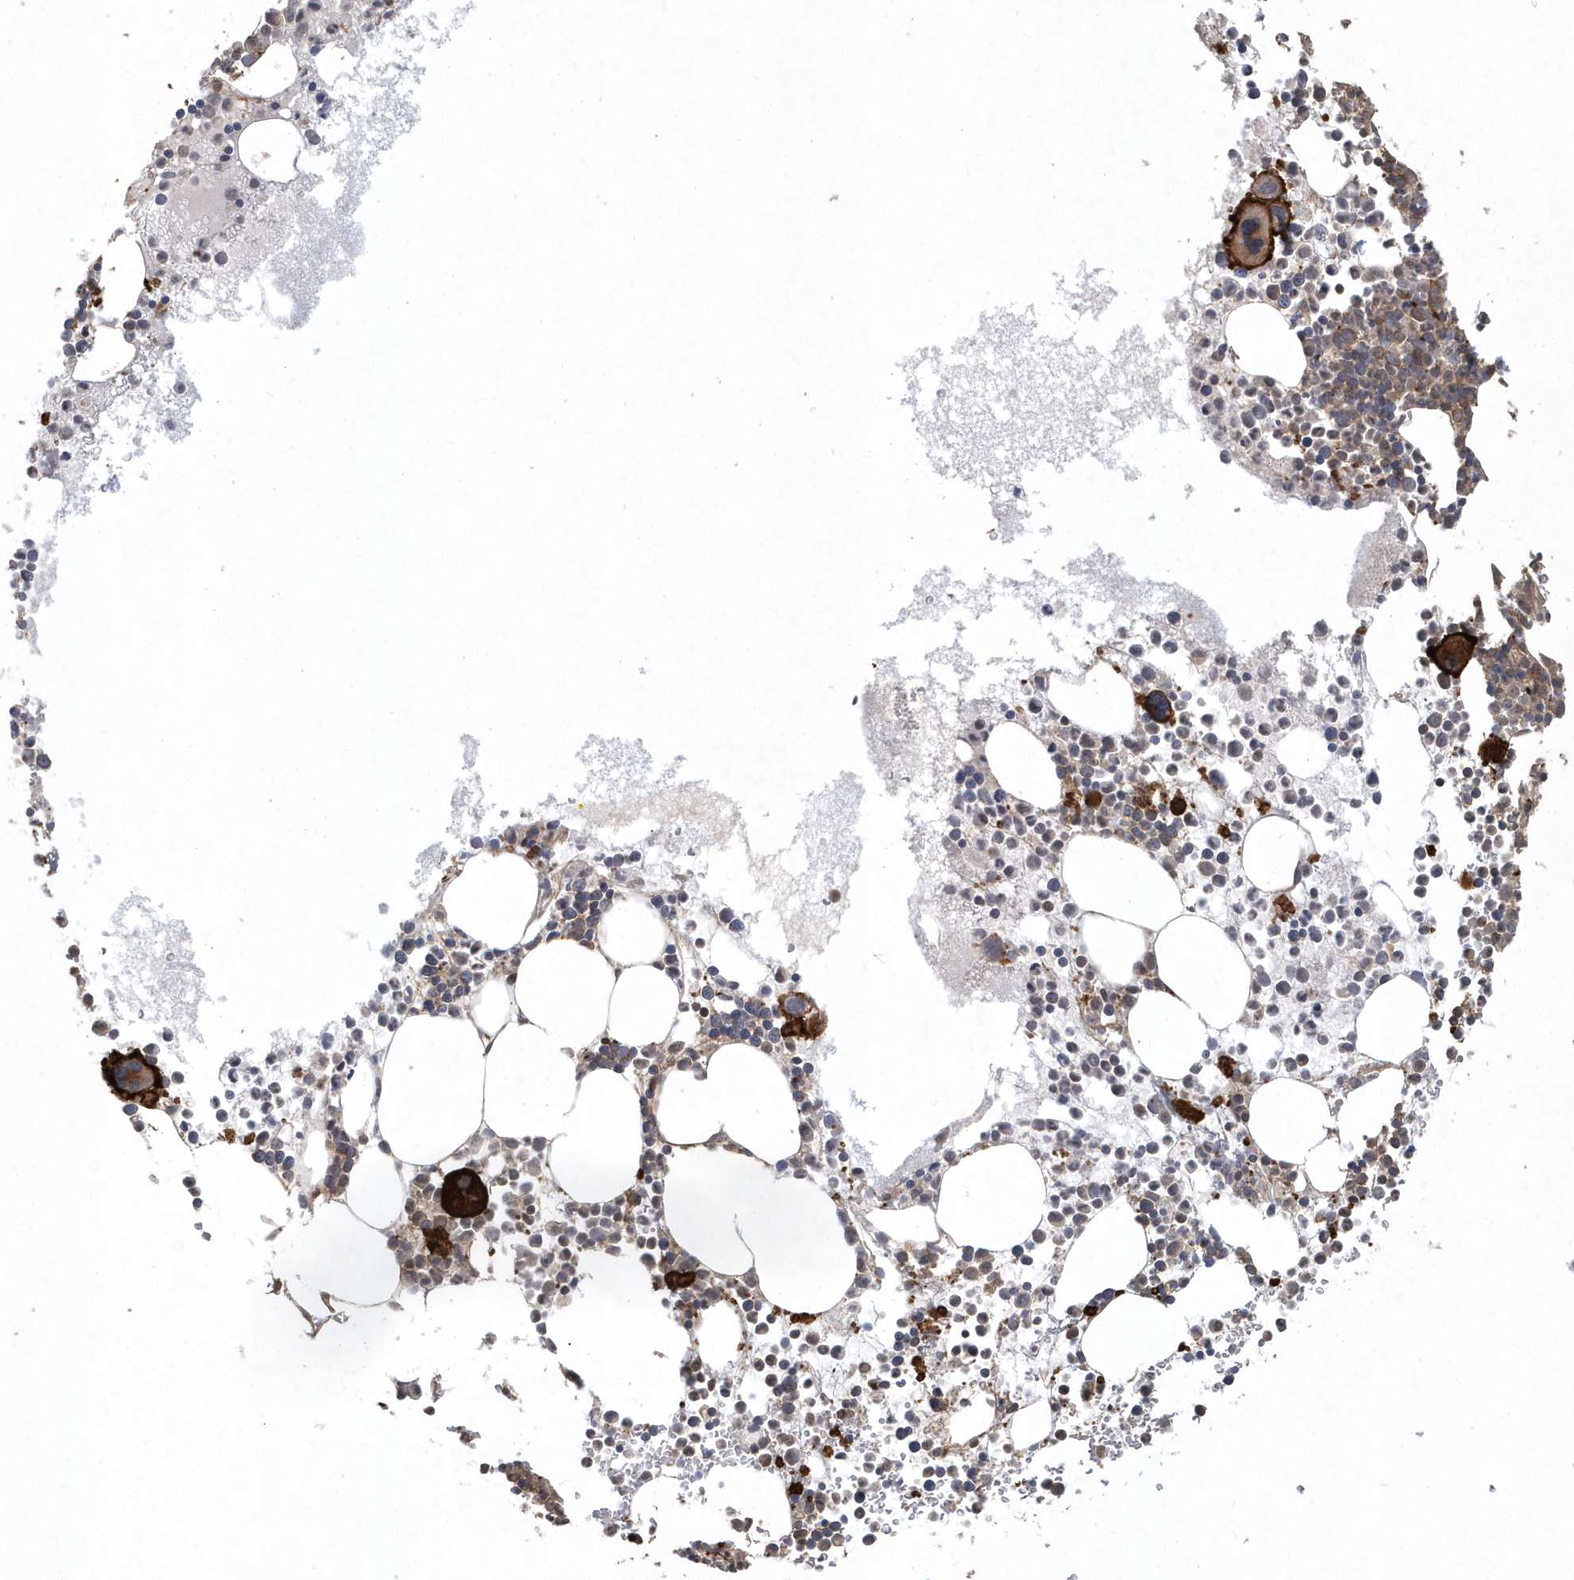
{"staining": {"intensity": "strong", "quantity": "<25%", "location": "cytoplasmic/membranous"}, "tissue": "bone marrow", "cell_type": "Hematopoietic cells", "image_type": "normal", "snomed": [{"axis": "morphology", "description": "Normal tissue, NOS"}, {"axis": "topography", "description": "Bone marrow"}], "caption": "The immunohistochemical stain highlights strong cytoplasmic/membranous expression in hematopoietic cells of unremarkable bone marrow. (Brightfield microscopy of DAB IHC at high magnification).", "gene": "ACYP1", "patient": {"sex": "female", "age": 78}}